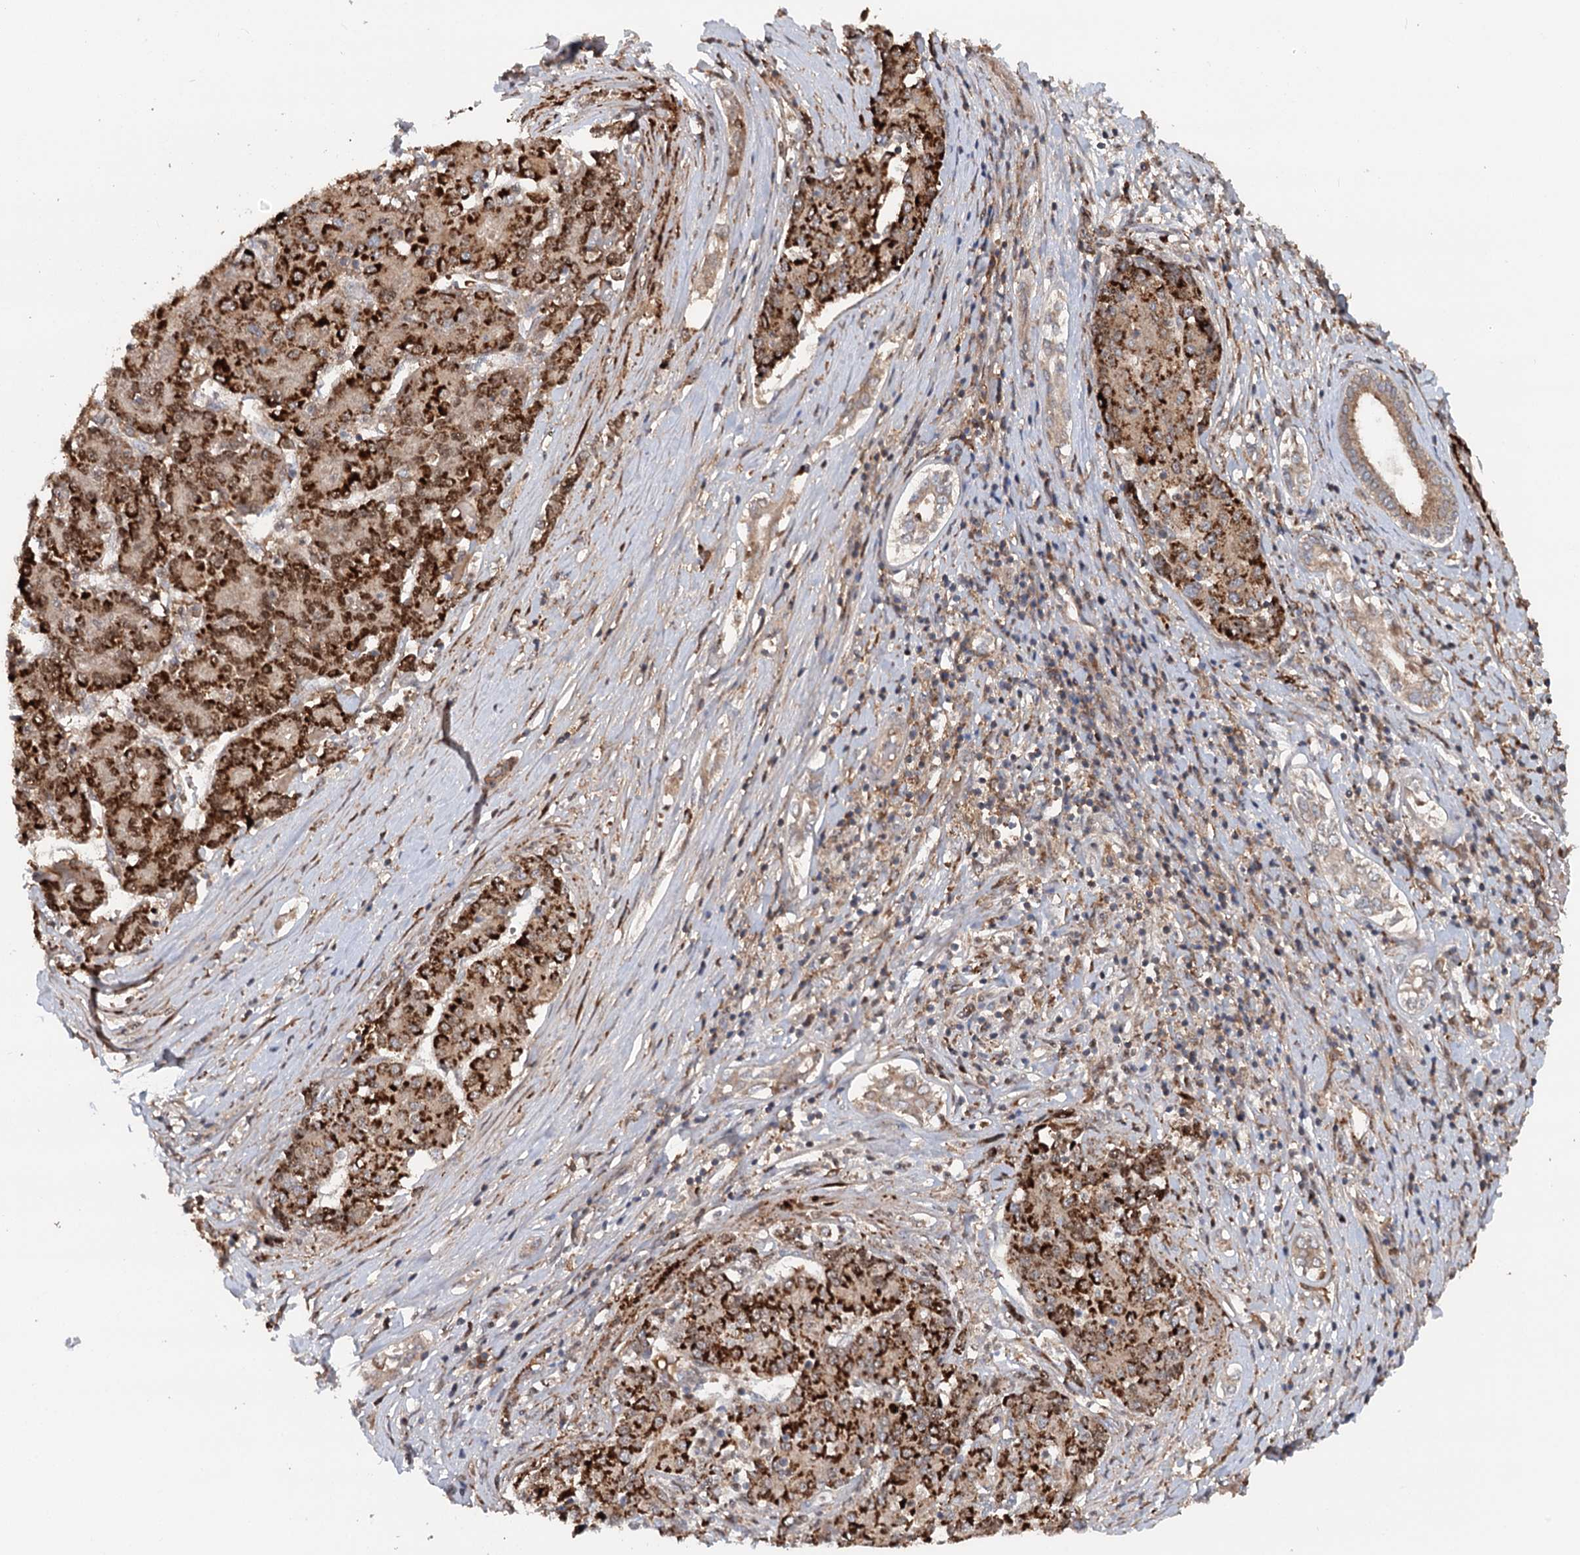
{"staining": {"intensity": "strong", "quantity": ">75%", "location": "cytoplasmic/membranous"}, "tissue": "liver cancer", "cell_type": "Tumor cells", "image_type": "cancer", "snomed": [{"axis": "morphology", "description": "Carcinoma, Hepatocellular, NOS"}, {"axis": "topography", "description": "Liver"}], "caption": "Immunohistochemistry (IHC) (DAB) staining of hepatocellular carcinoma (liver) shows strong cytoplasmic/membranous protein staining in approximately >75% of tumor cells.", "gene": "RNF111", "patient": {"sex": "male", "age": 65}}